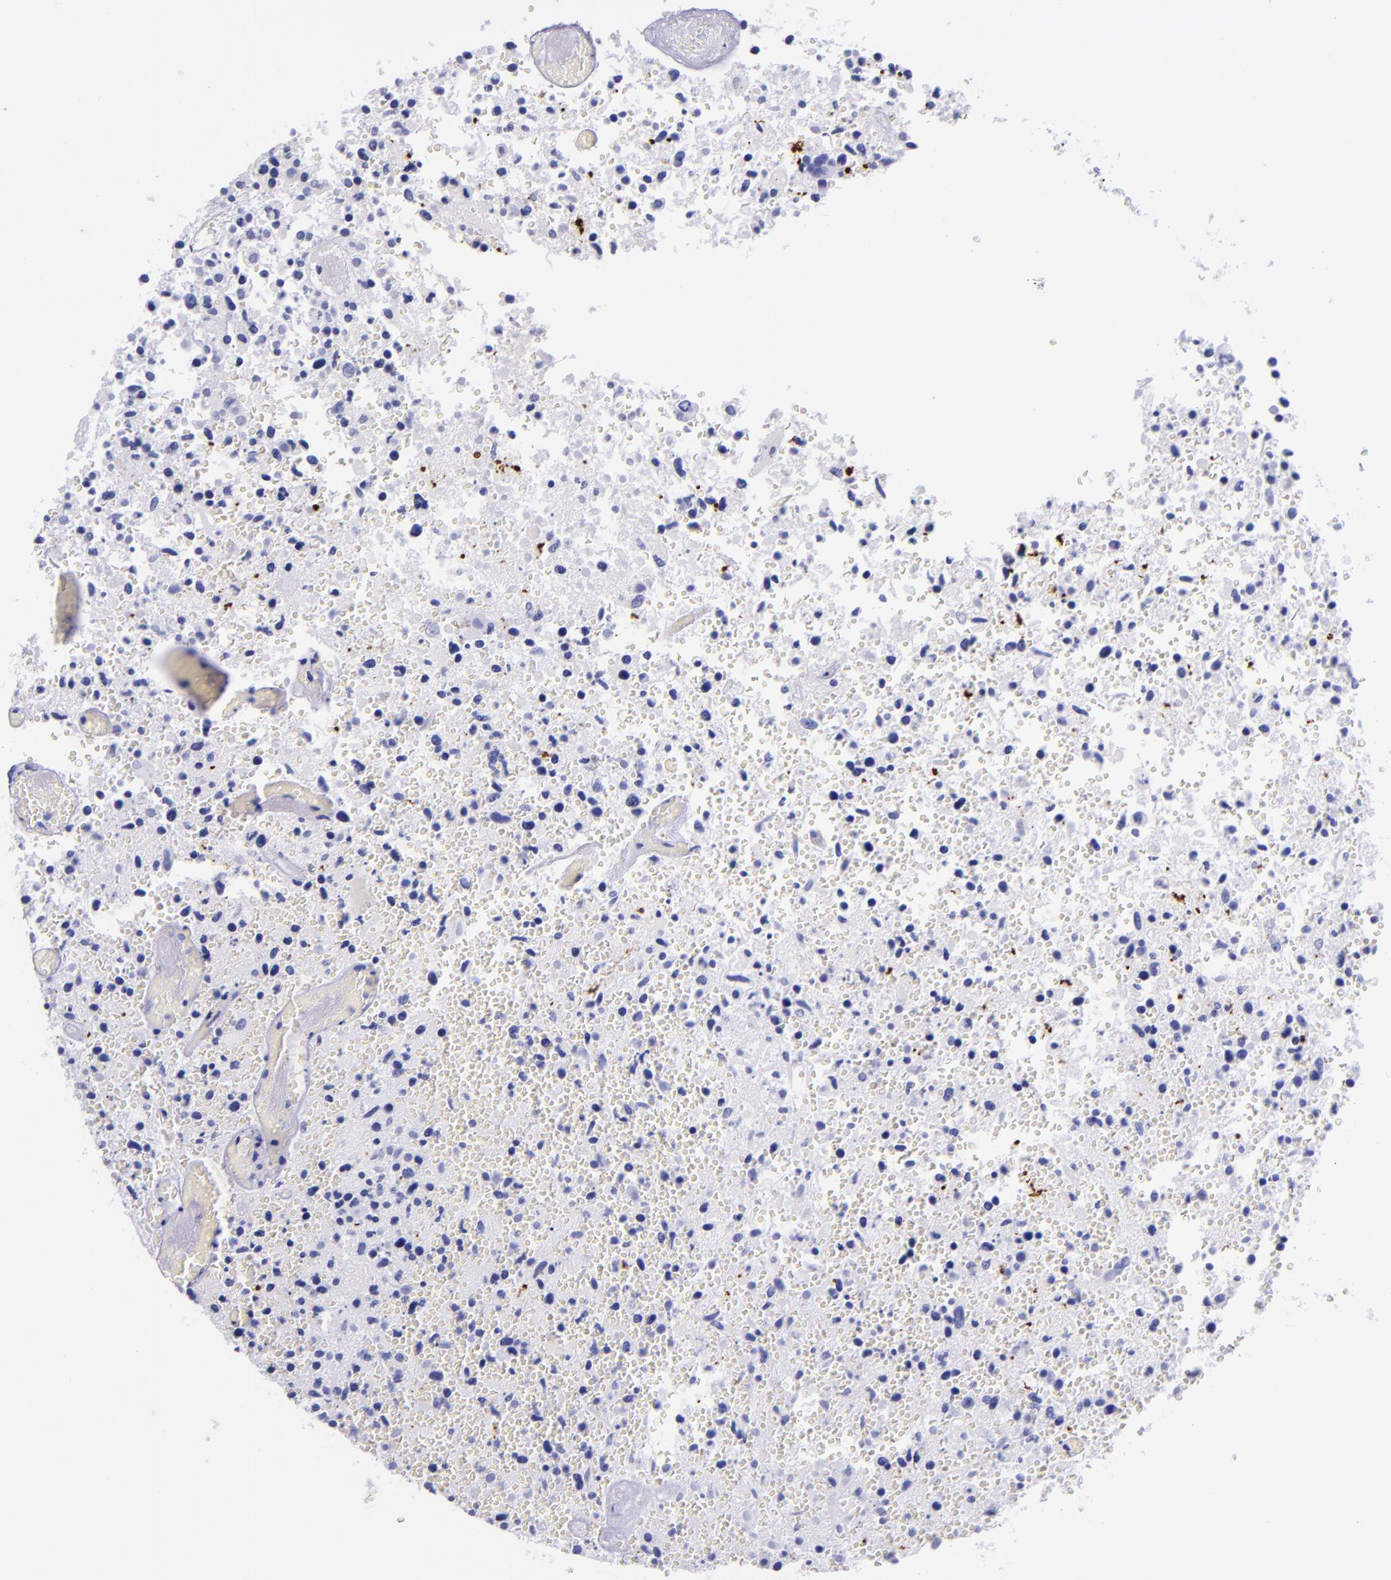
{"staining": {"intensity": "negative", "quantity": "none", "location": "none"}, "tissue": "glioma", "cell_type": "Tumor cells", "image_type": "cancer", "snomed": [{"axis": "morphology", "description": "Glioma, malignant, High grade"}, {"axis": "topography", "description": "Brain"}], "caption": "Human malignant glioma (high-grade) stained for a protein using immunohistochemistry (IHC) displays no expression in tumor cells.", "gene": "MBP", "patient": {"sex": "male", "age": 72}}